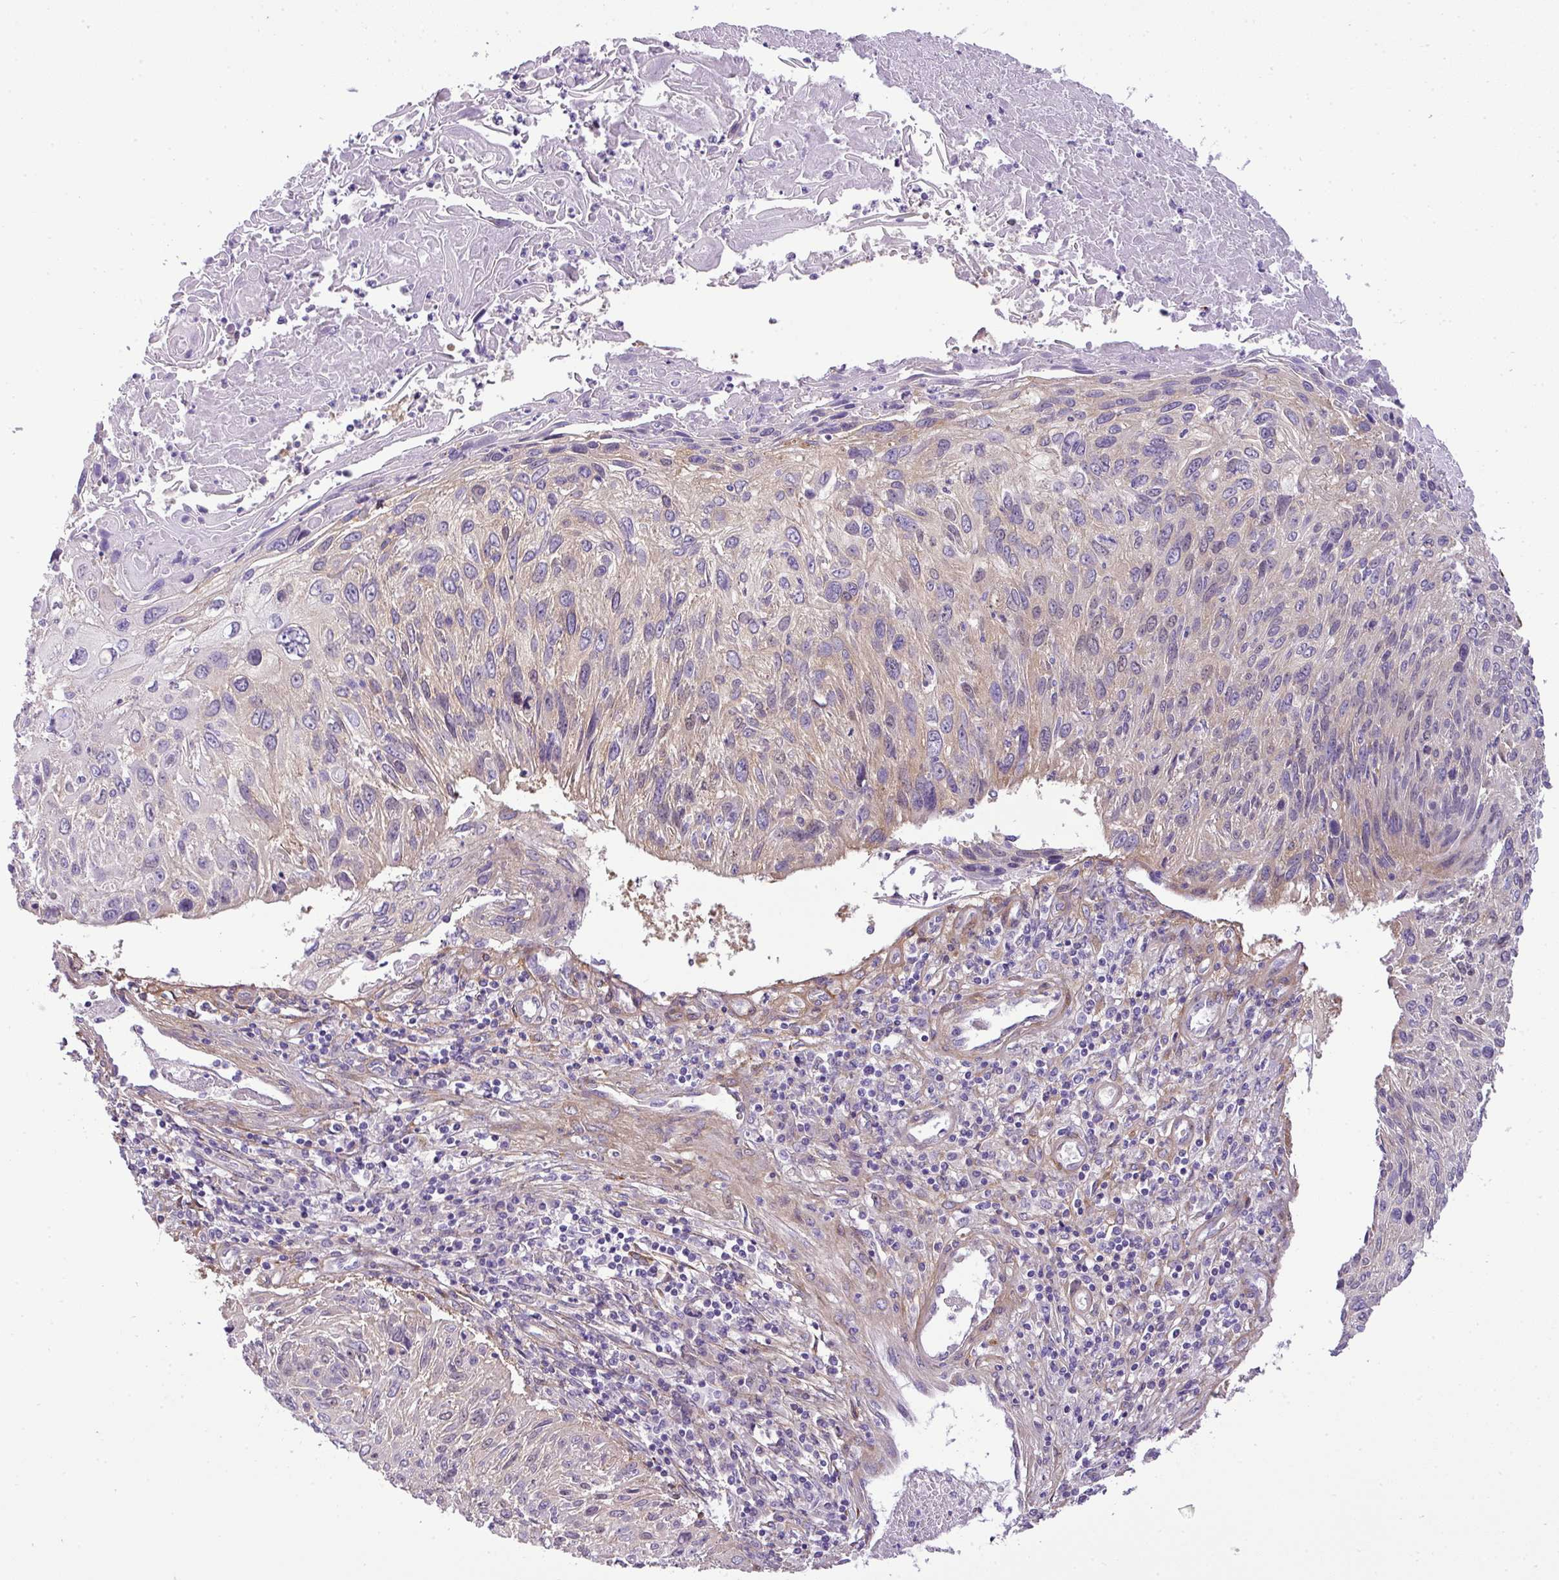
{"staining": {"intensity": "weak", "quantity": "<25%", "location": "cytoplasmic/membranous"}, "tissue": "cervical cancer", "cell_type": "Tumor cells", "image_type": "cancer", "snomed": [{"axis": "morphology", "description": "Squamous cell carcinoma, NOS"}, {"axis": "topography", "description": "Cervix"}], "caption": "A photomicrograph of human squamous cell carcinoma (cervical) is negative for staining in tumor cells.", "gene": "PARD6G", "patient": {"sex": "female", "age": 51}}